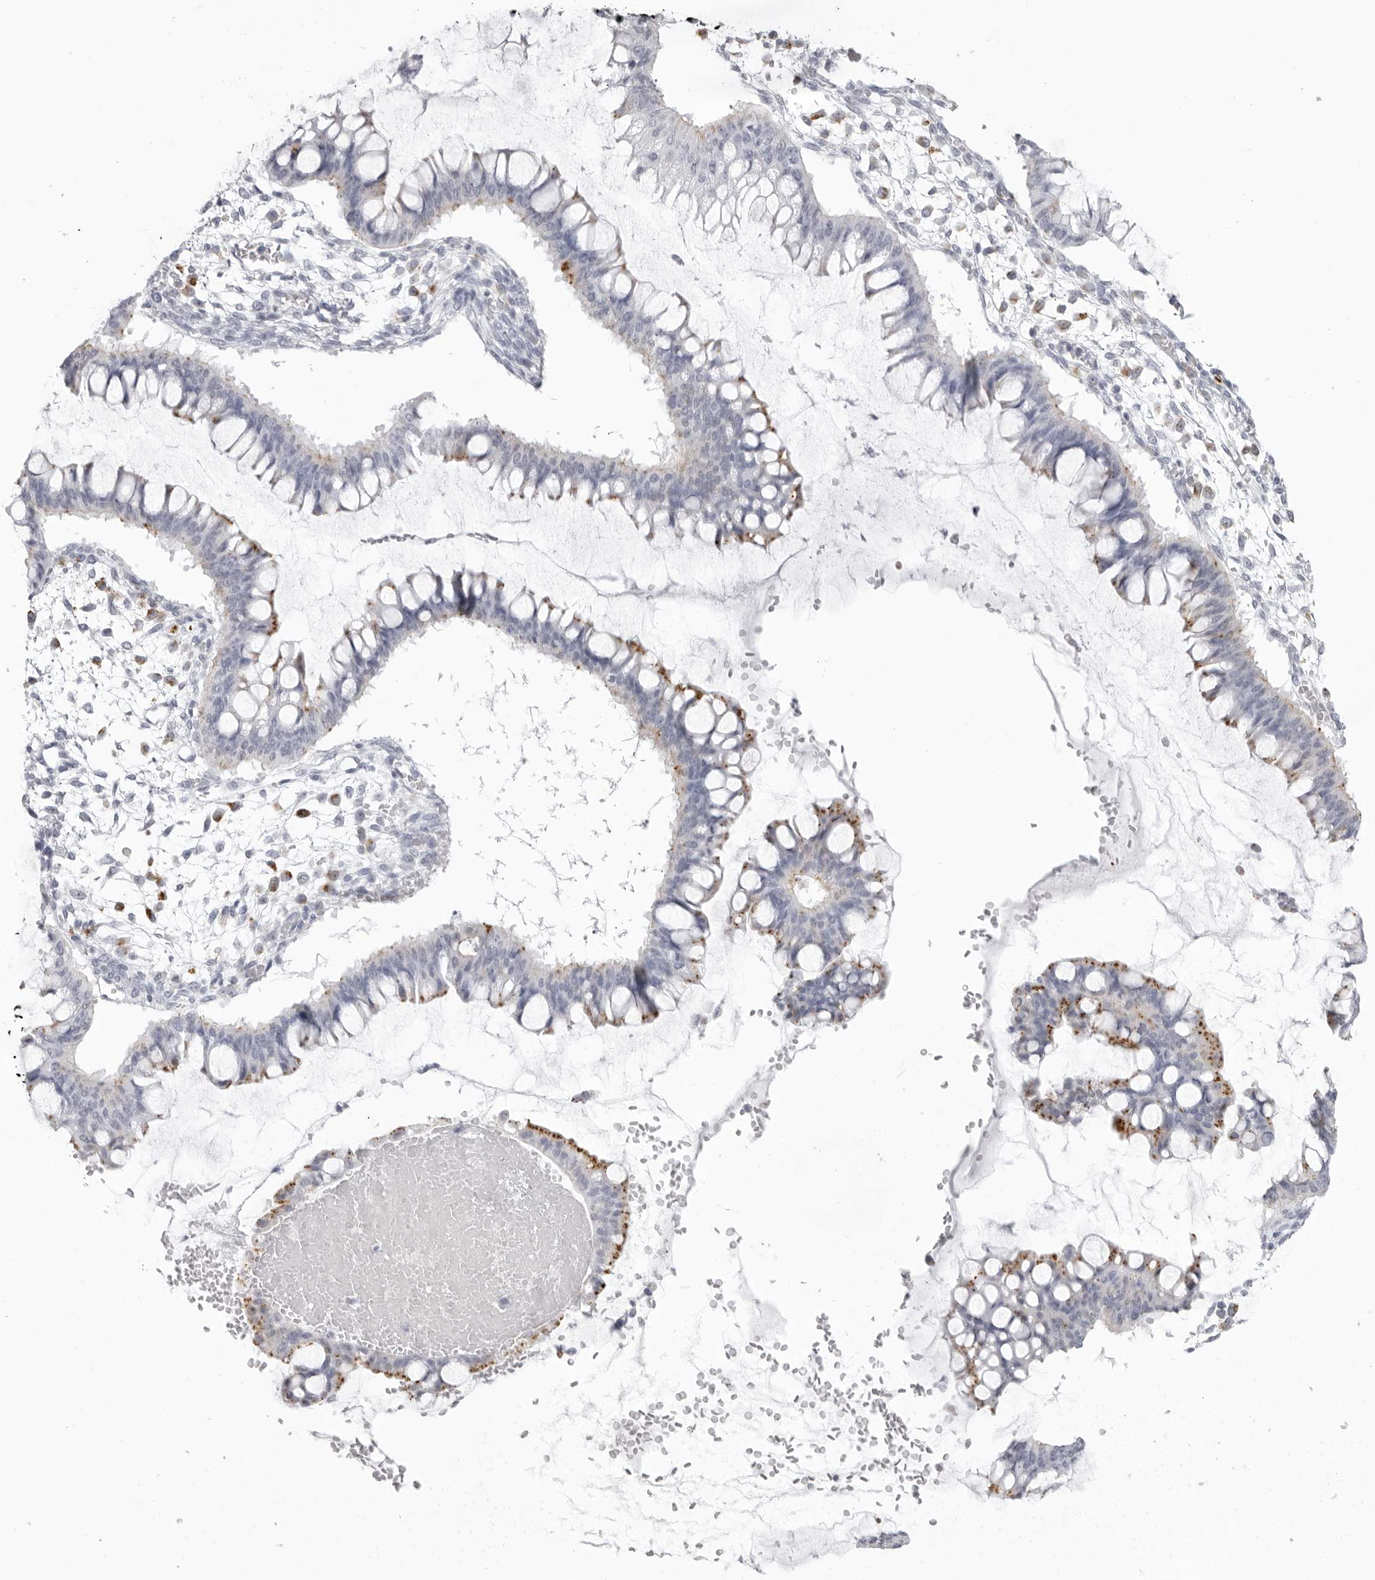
{"staining": {"intensity": "moderate", "quantity": "<25%", "location": "cytoplasmic/membranous"}, "tissue": "ovarian cancer", "cell_type": "Tumor cells", "image_type": "cancer", "snomed": [{"axis": "morphology", "description": "Cystadenocarcinoma, mucinous, NOS"}, {"axis": "topography", "description": "Ovary"}], "caption": "Immunohistochemical staining of human ovarian mucinous cystadenocarcinoma demonstrates low levels of moderate cytoplasmic/membranous staining in approximately <25% of tumor cells. Nuclei are stained in blue.", "gene": "IL25", "patient": {"sex": "female", "age": 73}}